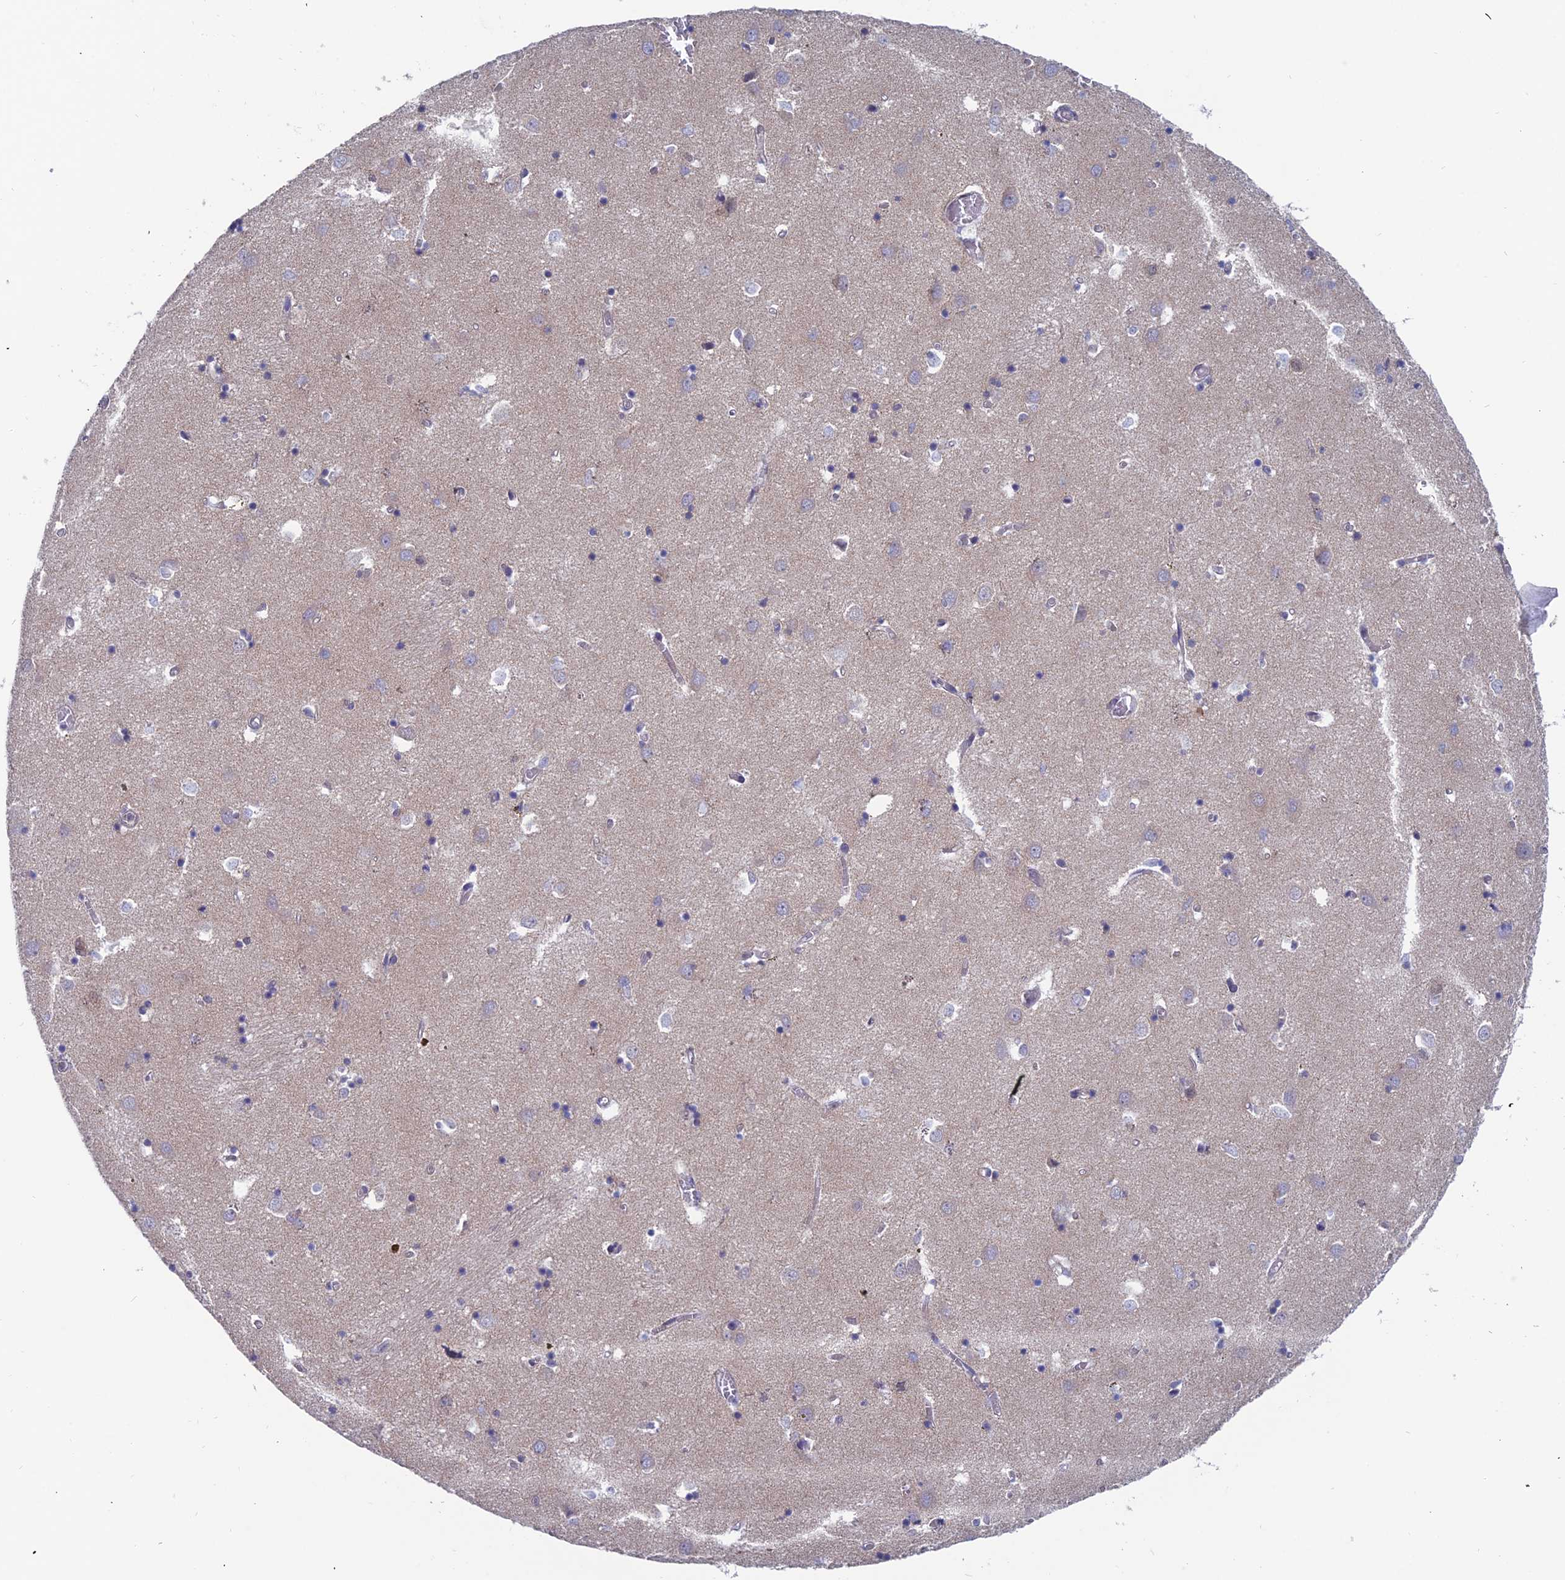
{"staining": {"intensity": "moderate", "quantity": "<25%", "location": "cytoplasmic/membranous"}, "tissue": "caudate", "cell_type": "Glial cells", "image_type": "normal", "snomed": [{"axis": "morphology", "description": "Normal tissue, NOS"}, {"axis": "topography", "description": "Lateral ventricle wall"}], "caption": "A low amount of moderate cytoplasmic/membranous positivity is present in about <25% of glial cells in normal caudate.", "gene": "IGBP1", "patient": {"sex": "male", "age": 70}}